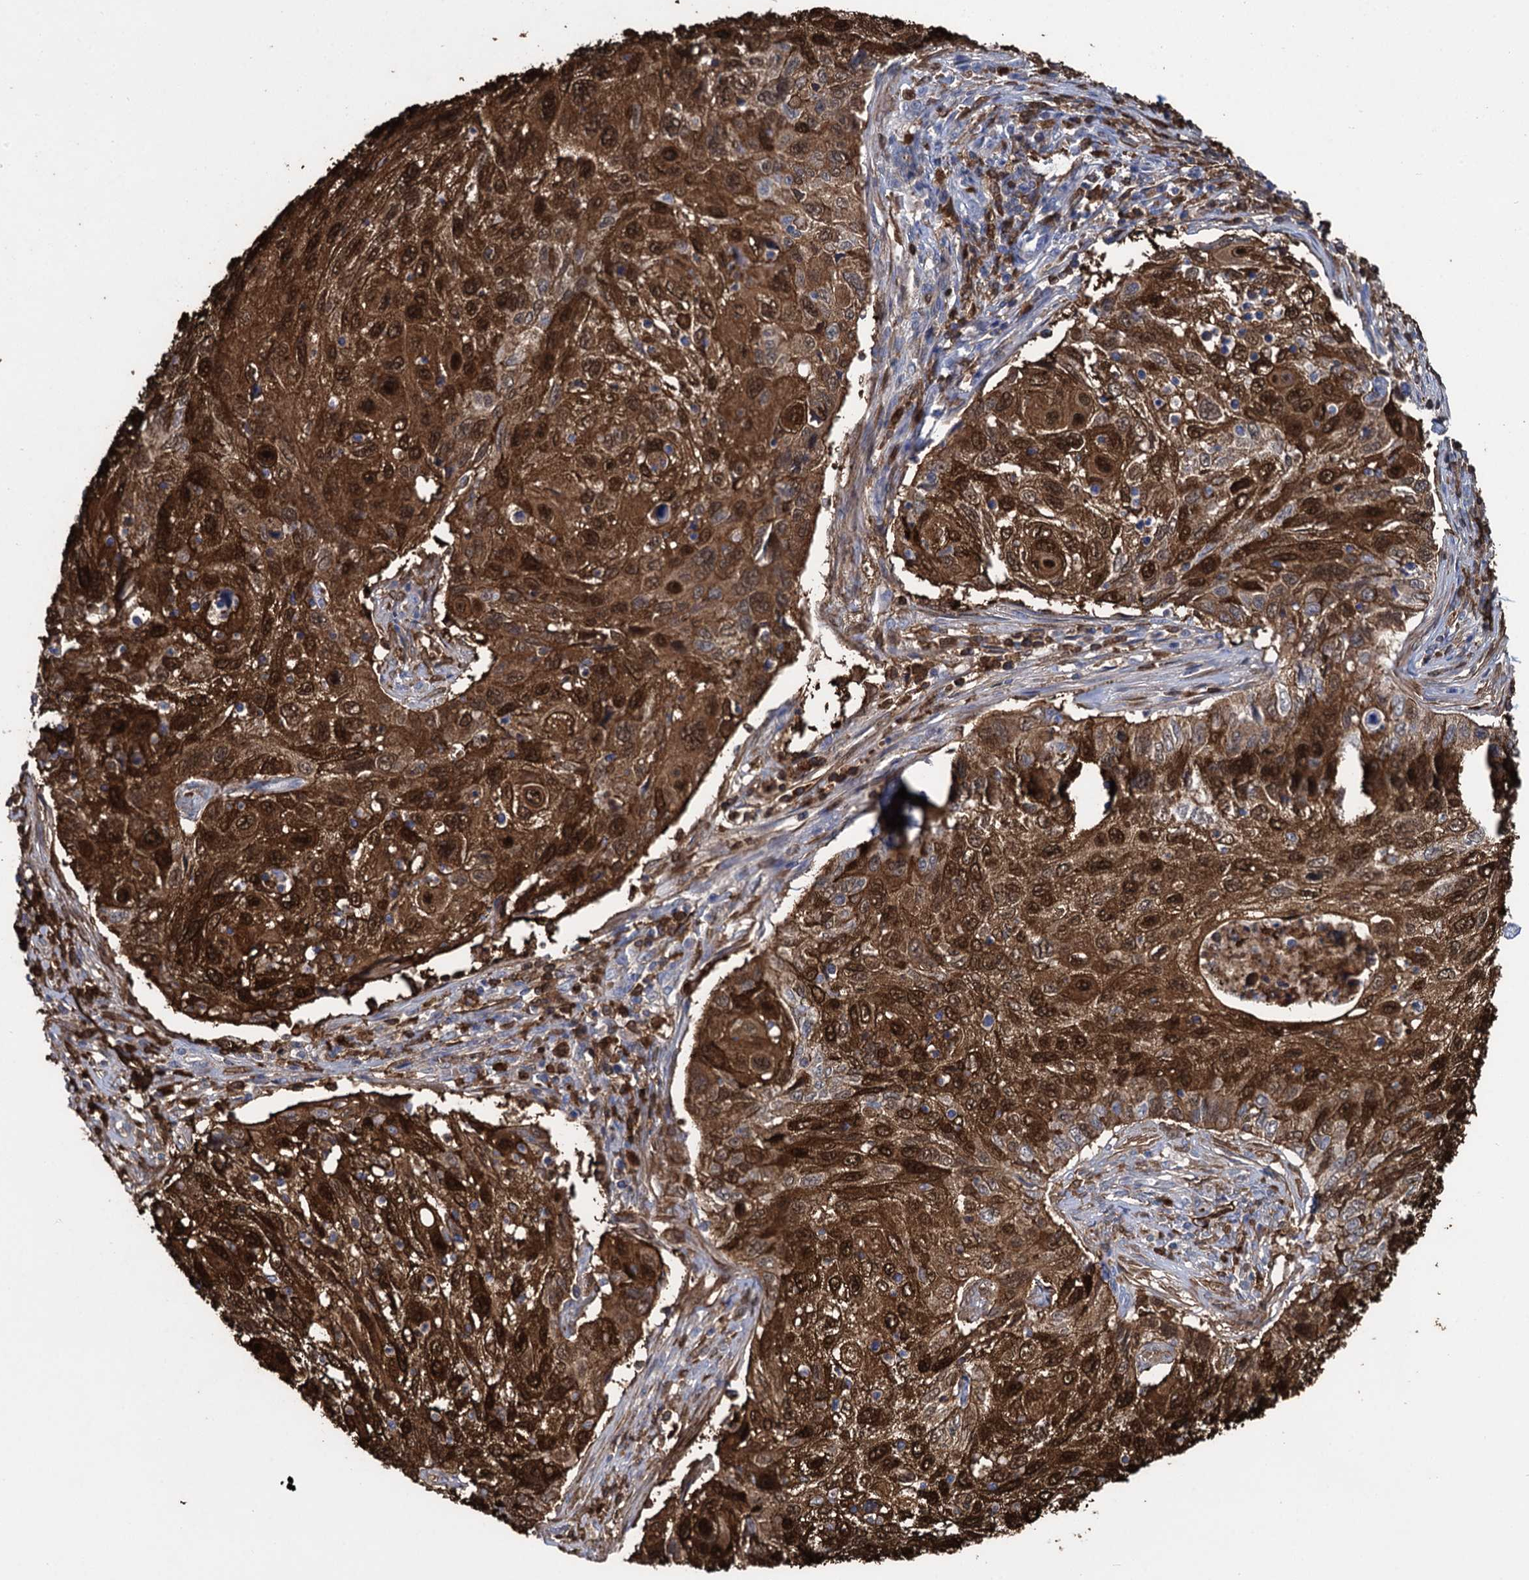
{"staining": {"intensity": "strong", "quantity": ">75%", "location": "cytoplasmic/membranous,nuclear"}, "tissue": "cervical cancer", "cell_type": "Tumor cells", "image_type": "cancer", "snomed": [{"axis": "morphology", "description": "Squamous cell carcinoma, NOS"}, {"axis": "topography", "description": "Cervix"}], "caption": "A high-resolution micrograph shows IHC staining of cervical cancer, which reveals strong cytoplasmic/membranous and nuclear staining in approximately >75% of tumor cells.", "gene": "FABP5", "patient": {"sex": "female", "age": 70}}